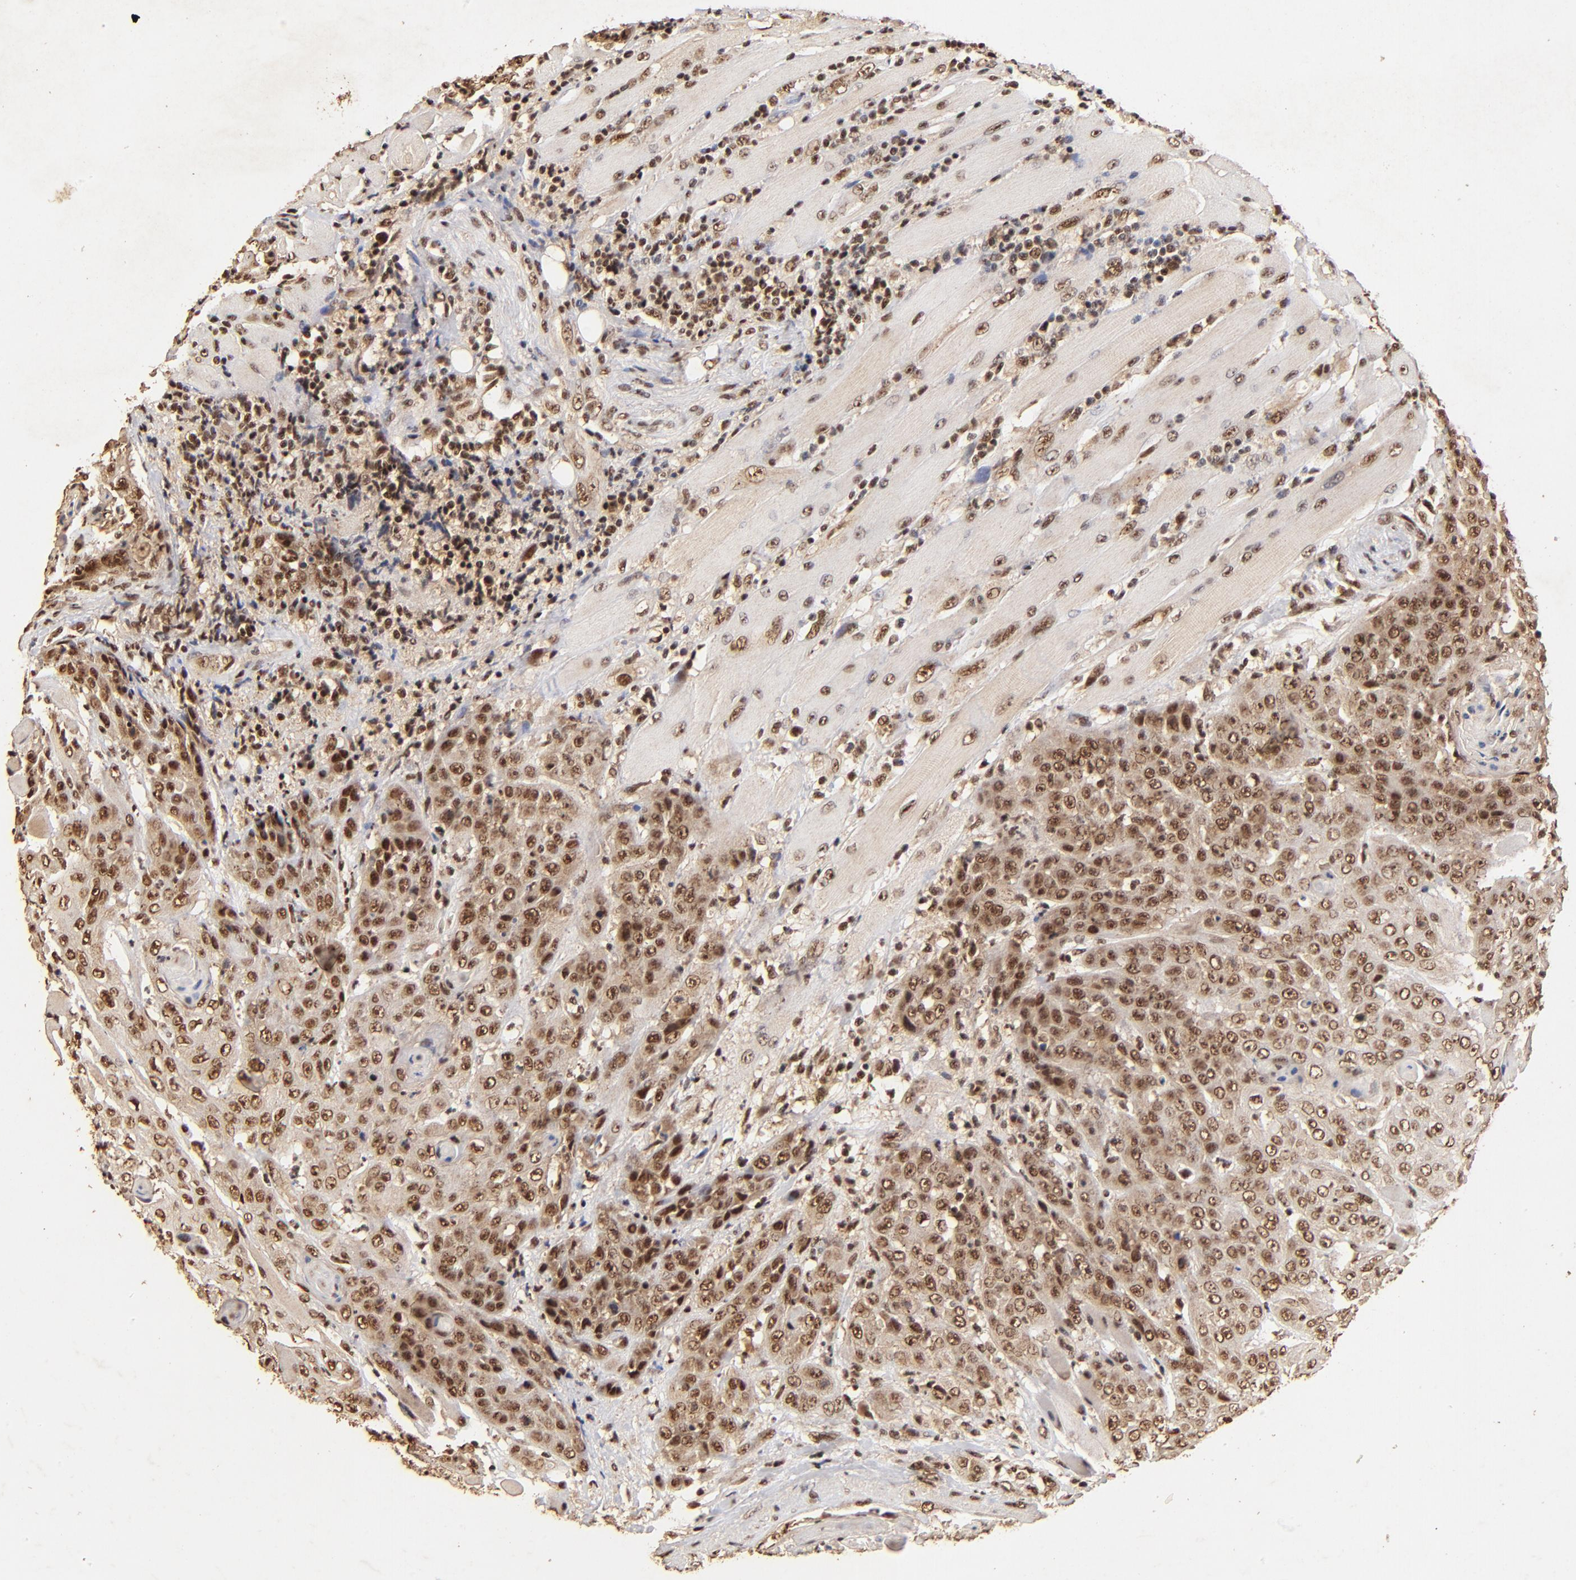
{"staining": {"intensity": "strong", "quantity": ">75%", "location": "cytoplasmic/membranous,nuclear"}, "tissue": "head and neck cancer", "cell_type": "Tumor cells", "image_type": "cancer", "snomed": [{"axis": "morphology", "description": "Squamous cell carcinoma, NOS"}, {"axis": "topography", "description": "Head-Neck"}], "caption": "Squamous cell carcinoma (head and neck) was stained to show a protein in brown. There is high levels of strong cytoplasmic/membranous and nuclear expression in approximately >75% of tumor cells. The protein of interest is stained brown, and the nuclei are stained in blue (DAB (3,3'-diaminobenzidine) IHC with brightfield microscopy, high magnification).", "gene": "MED12", "patient": {"sex": "female", "age": 84}}